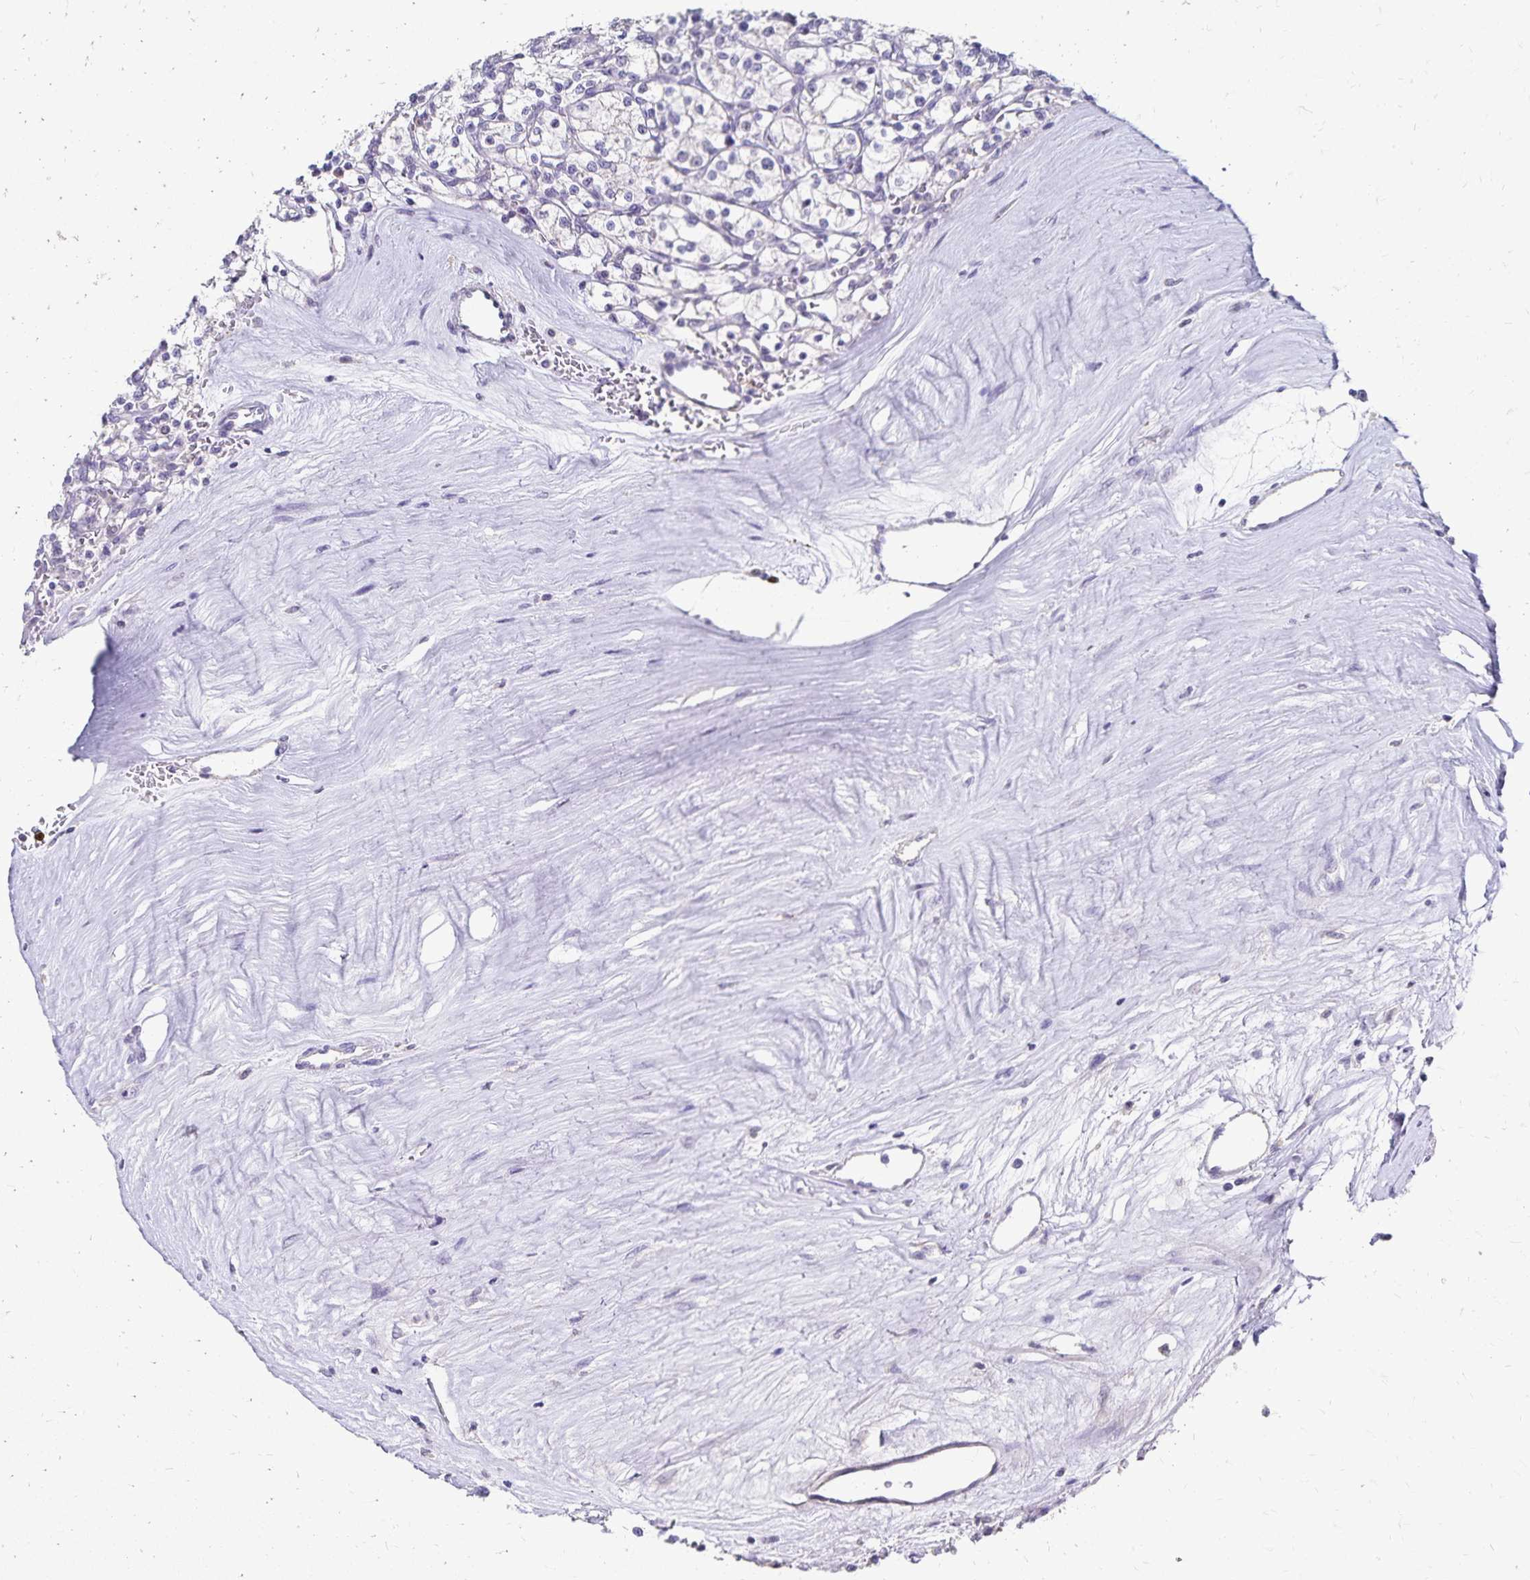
{"staining": {"intensity": "negative", "quantity": "none", "location": "none"}, "tissue": "renal cancer", "cell_type": "Tumor cells", "image_type": "cancer", "snomed": [{"axis": "morphology", "description": "Adenocarcinoma, NOS"}, {"axis": "topography", "description": "Kidney"}], "caption": "A high-resolution image shows immunohistochemistry (IHC) staining of renal cancer (adenocarcinoma), which shows no significant expression in tumor cells. (DAB (3,3'-diaminobenzidine) immunohistochemistry (IHC), high magnification).", "gene": "PAX5", "patient": {"sex": "female", "age": 64}}